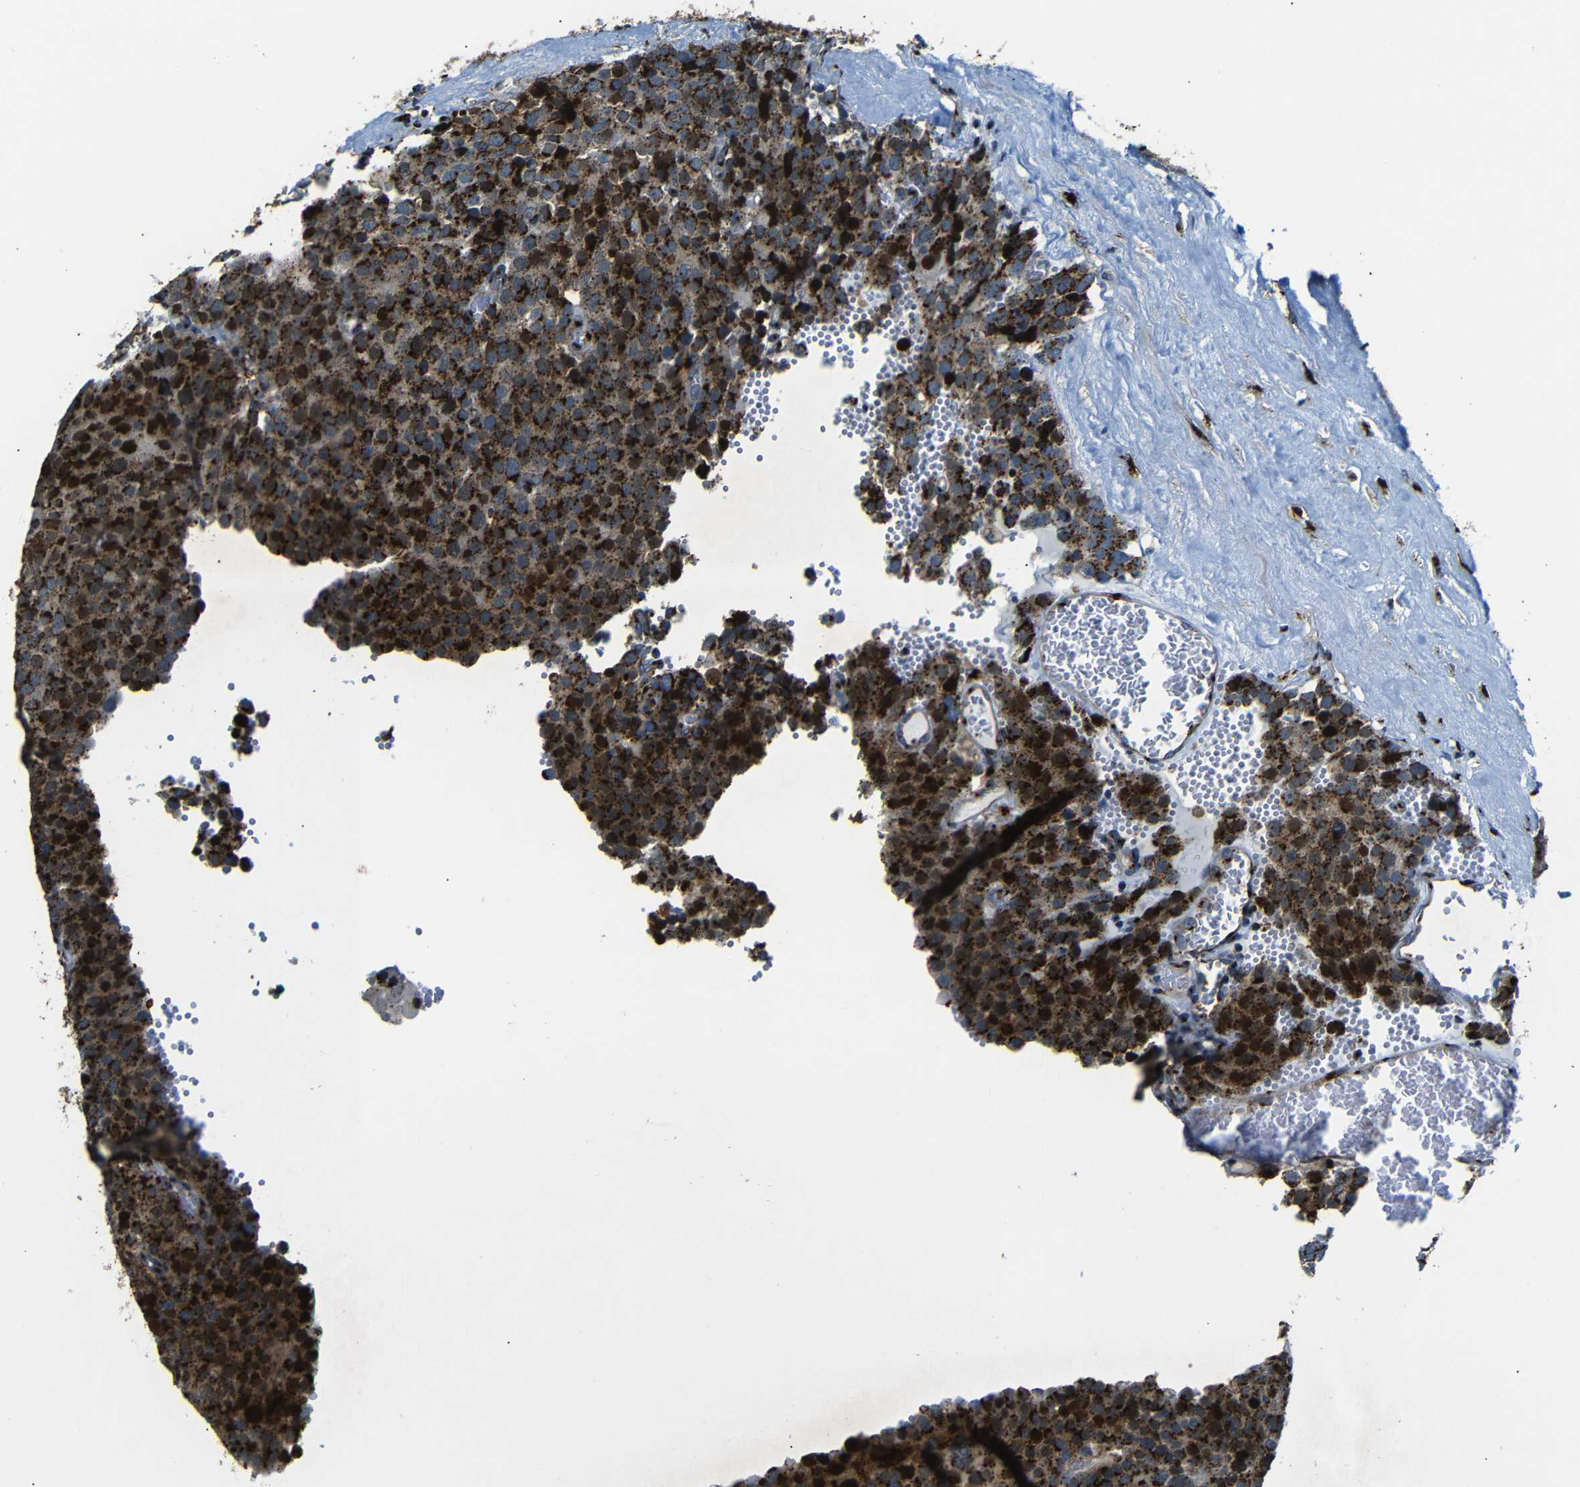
{"staining": {"intensity": "strong", "quantity": ">75%", "location": "cytoplasmic/membranous"}, "tissue": "testis cancer", "cell_type": "Tumor cells", "image_type": "cancer", "snomed": [{"axis": "morphology", "description": "Normal tissue, NOS"}, {"axis": "morphology", "description": "Seminoma, NOS"}, {"axis": "topography", "description": "Testis"}], "caption": "Protein staining of testis seminoma tissue displays strong cytoplasmic/membranous staining in about >75% of tumor cells.", "gene": "TGOLN2", "patient": {"sex": "male", "age": 71}}